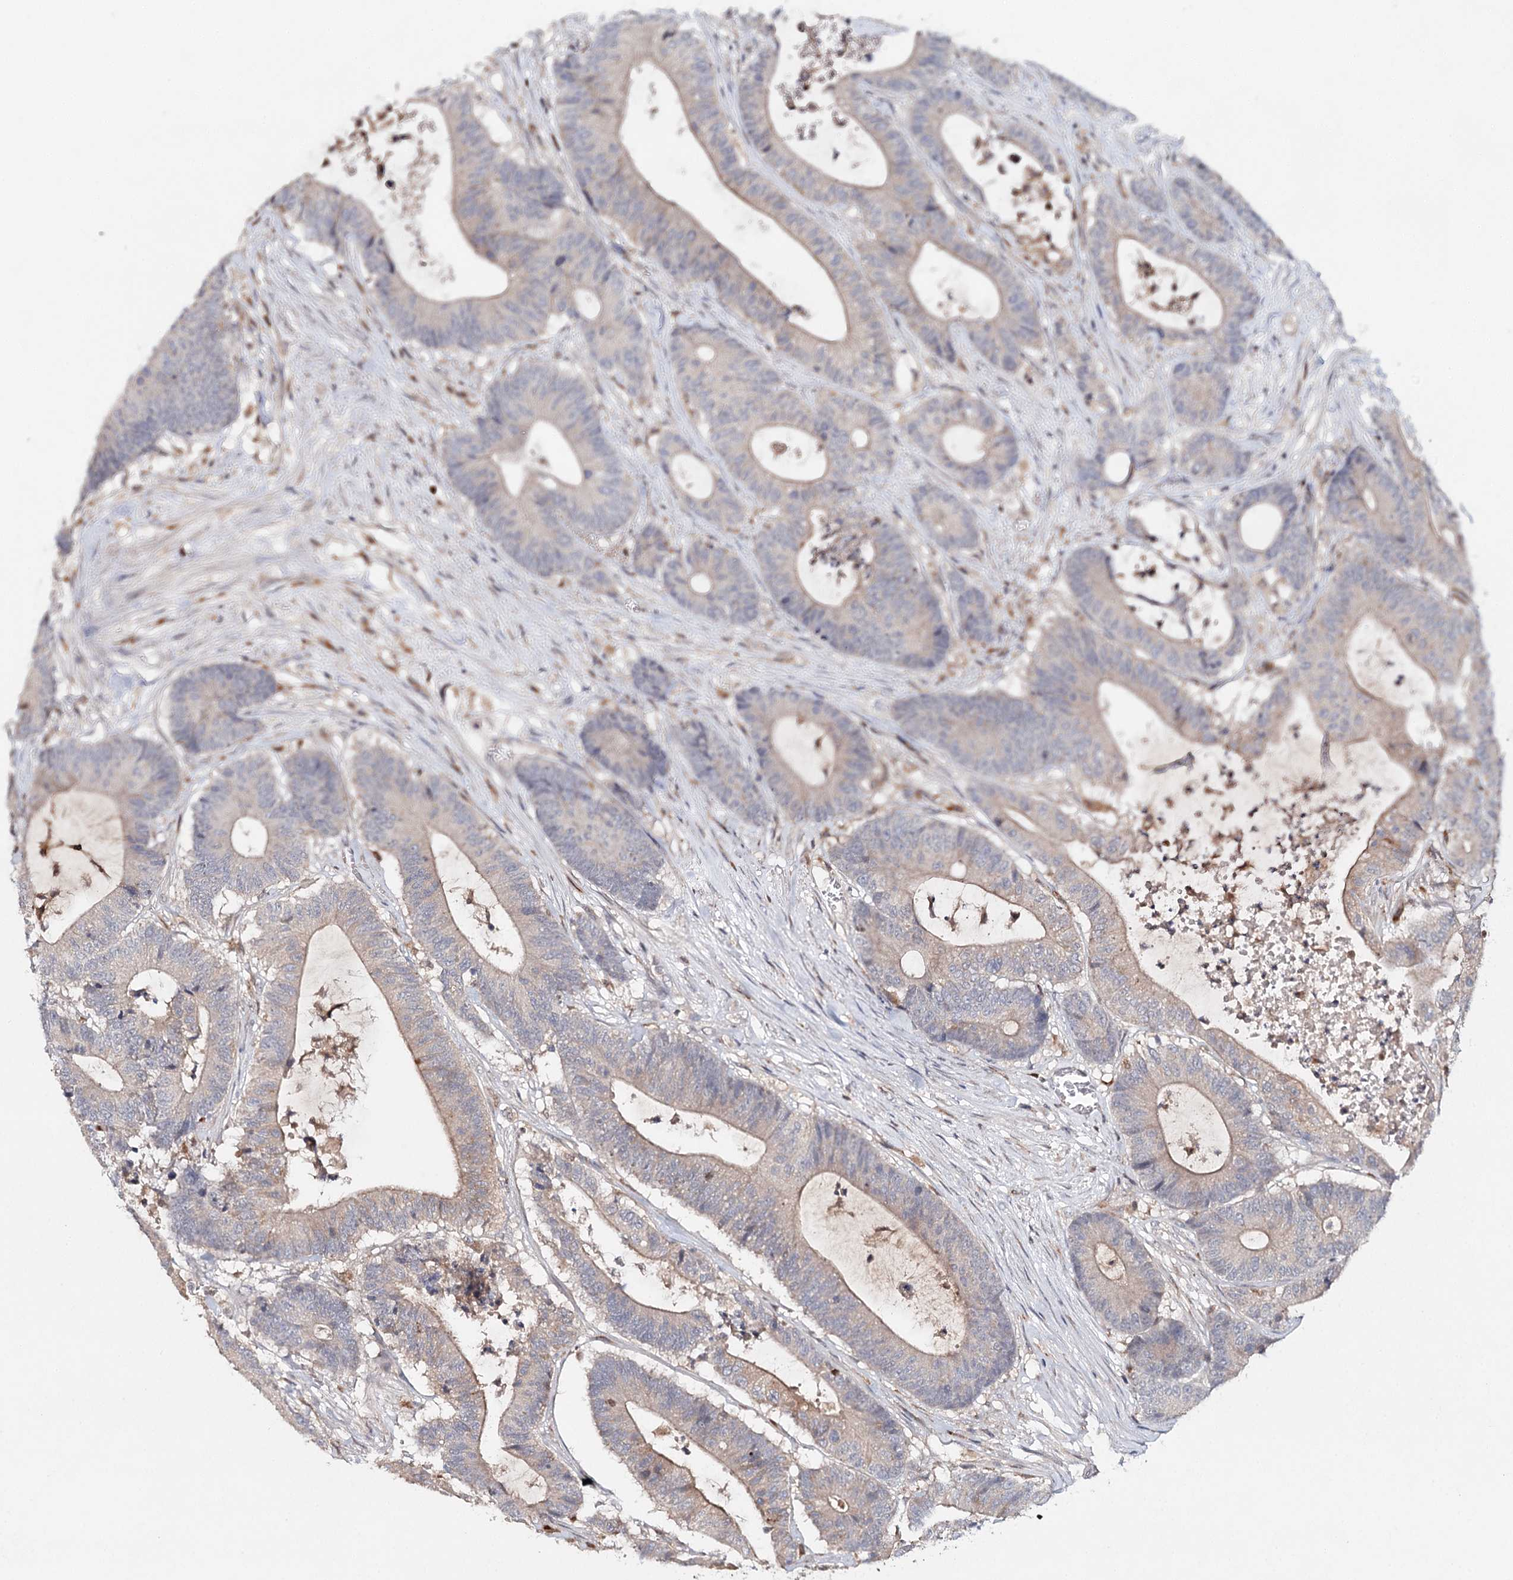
{"staining": {"intensity": "weak", "quantity": "25%-75%", "location": "cytoplasmic/membranous"}, "tissue": "colorectal cancer", "cell_type": "Tumor cells", "image_type": "cancer", "snomed": [{"axis": "morphology", "description": "Adenocarcinoma, NOS"}, {"axis": "topography", "description": "Colon"}], "caption": "A high-resolution micrograph shows IHC staining of colorectal cancer (adenocarcinoma), which displays weak cytoplasmic/membranous positivity in about 25%-75% of tumor cells.", "gene": "SLC41A2", "patient": {"sex": "female", "age": 84}}